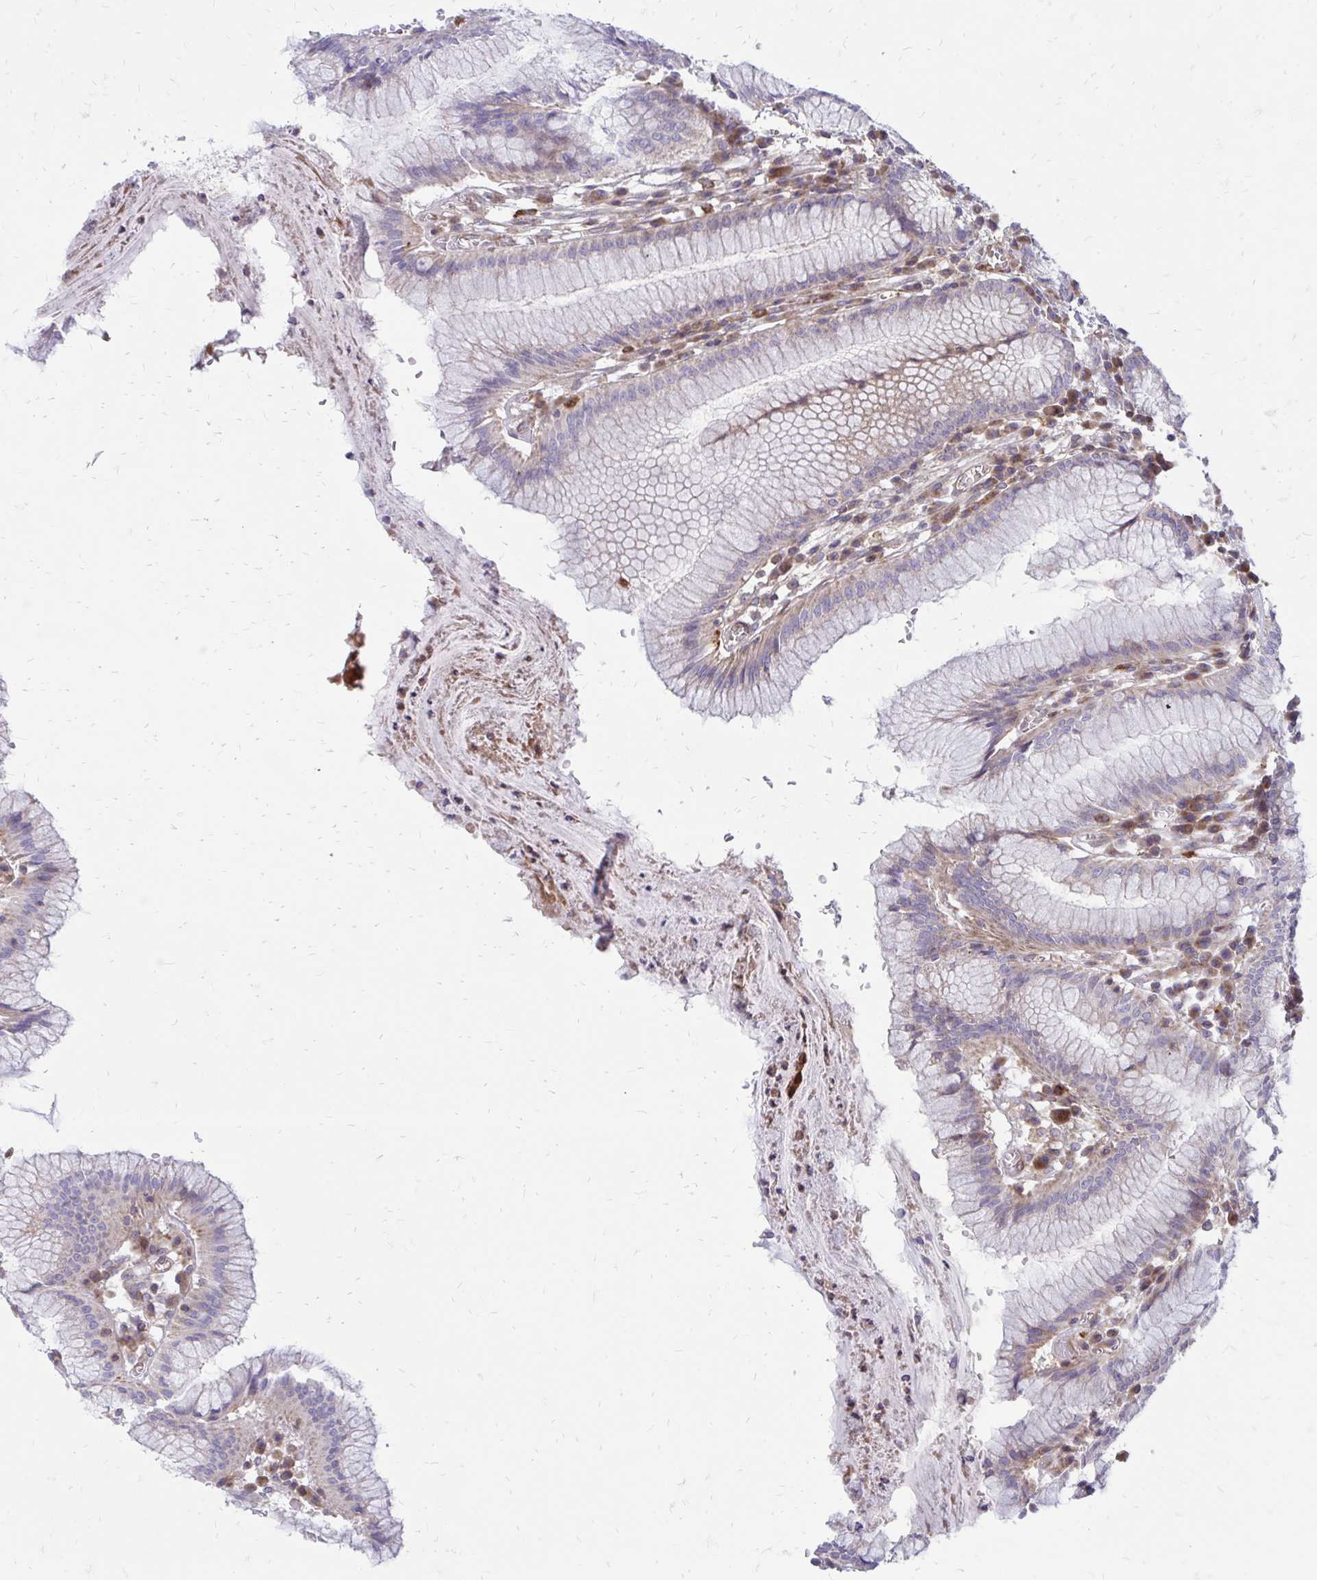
{"staining": {"intensity": "weak", "quantity": "<25%", "location": "cytoplasmic/membranous"}, "tissue": "stomach", "cell_type": "Glandular cells", "image_type": "normal", "snomed": [{"axis": "morphology", "description": "Normal tissue, NOS"}, {"axis": "topography", "description": "Stomach"}], "caption": "An immunohistochemistry (IHC) image of unremarkable stomach is shown. There is no staining in glandular cells of stomach. (Stains: DAB immunohistochemistry (IHC) with hematoxylin counter stain, Microscopy: brightfield microscopy at high magnification).", "gene": "ASAP1", "patient": {"sex": "male", "age": 55}}